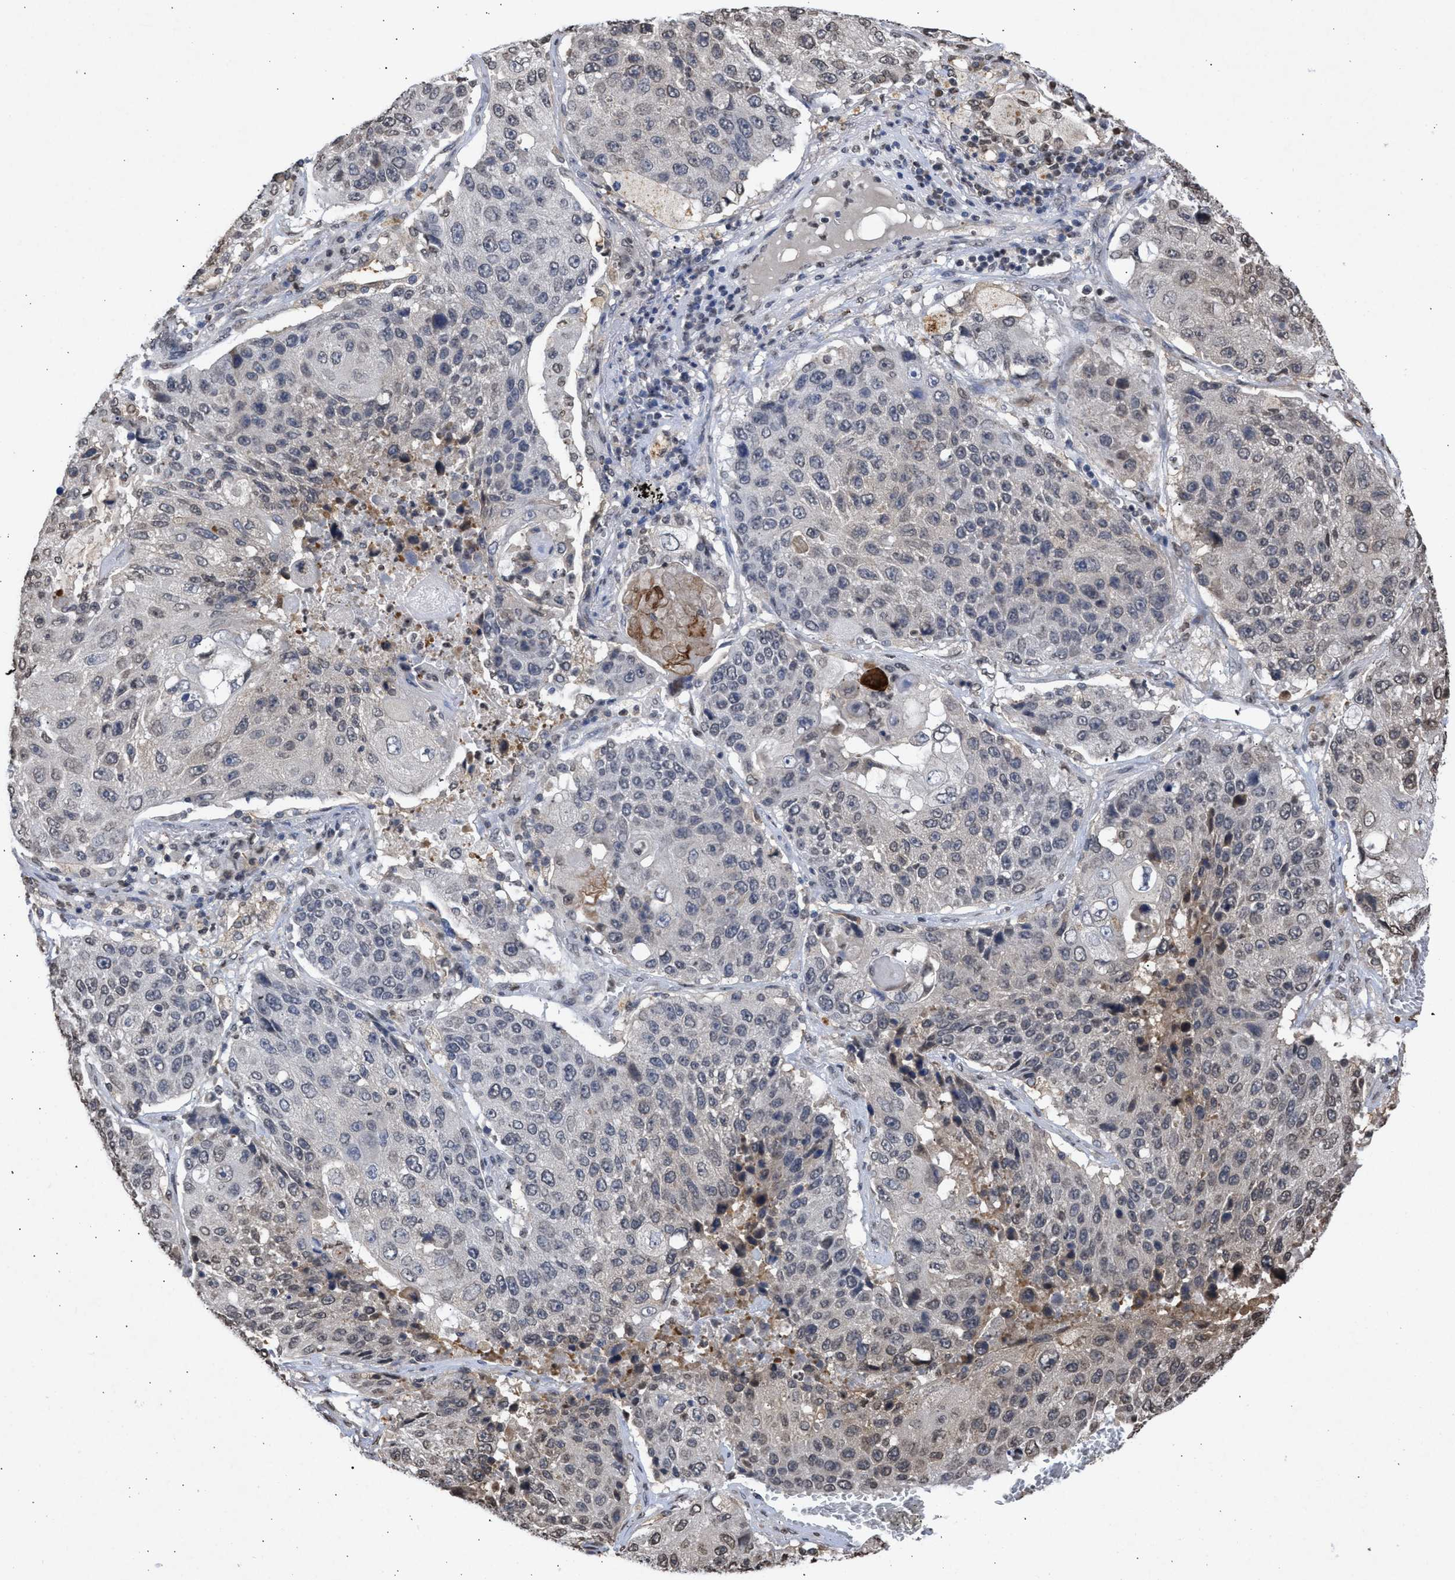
{"staining": {"intensity": "weak", "quantity": "<25%", "location": "cytoplasmic/membranous,nuclear"}, "tissue": "lung cancer", "cell_type": "Tumor cells", "image_type": "cancer", "snomed": [{"axis": "morphology", "description": "Squamous cell carcinoma, NOS"}, {"axis": "topography", "description": "Lung"}], "caption": "Lung squamous cell carcinoma was stained to show a protein in brown. There is no significant staining in tumor cells.", "gene": "NUP35", "patient": {"sex": "male", "age": 61}}